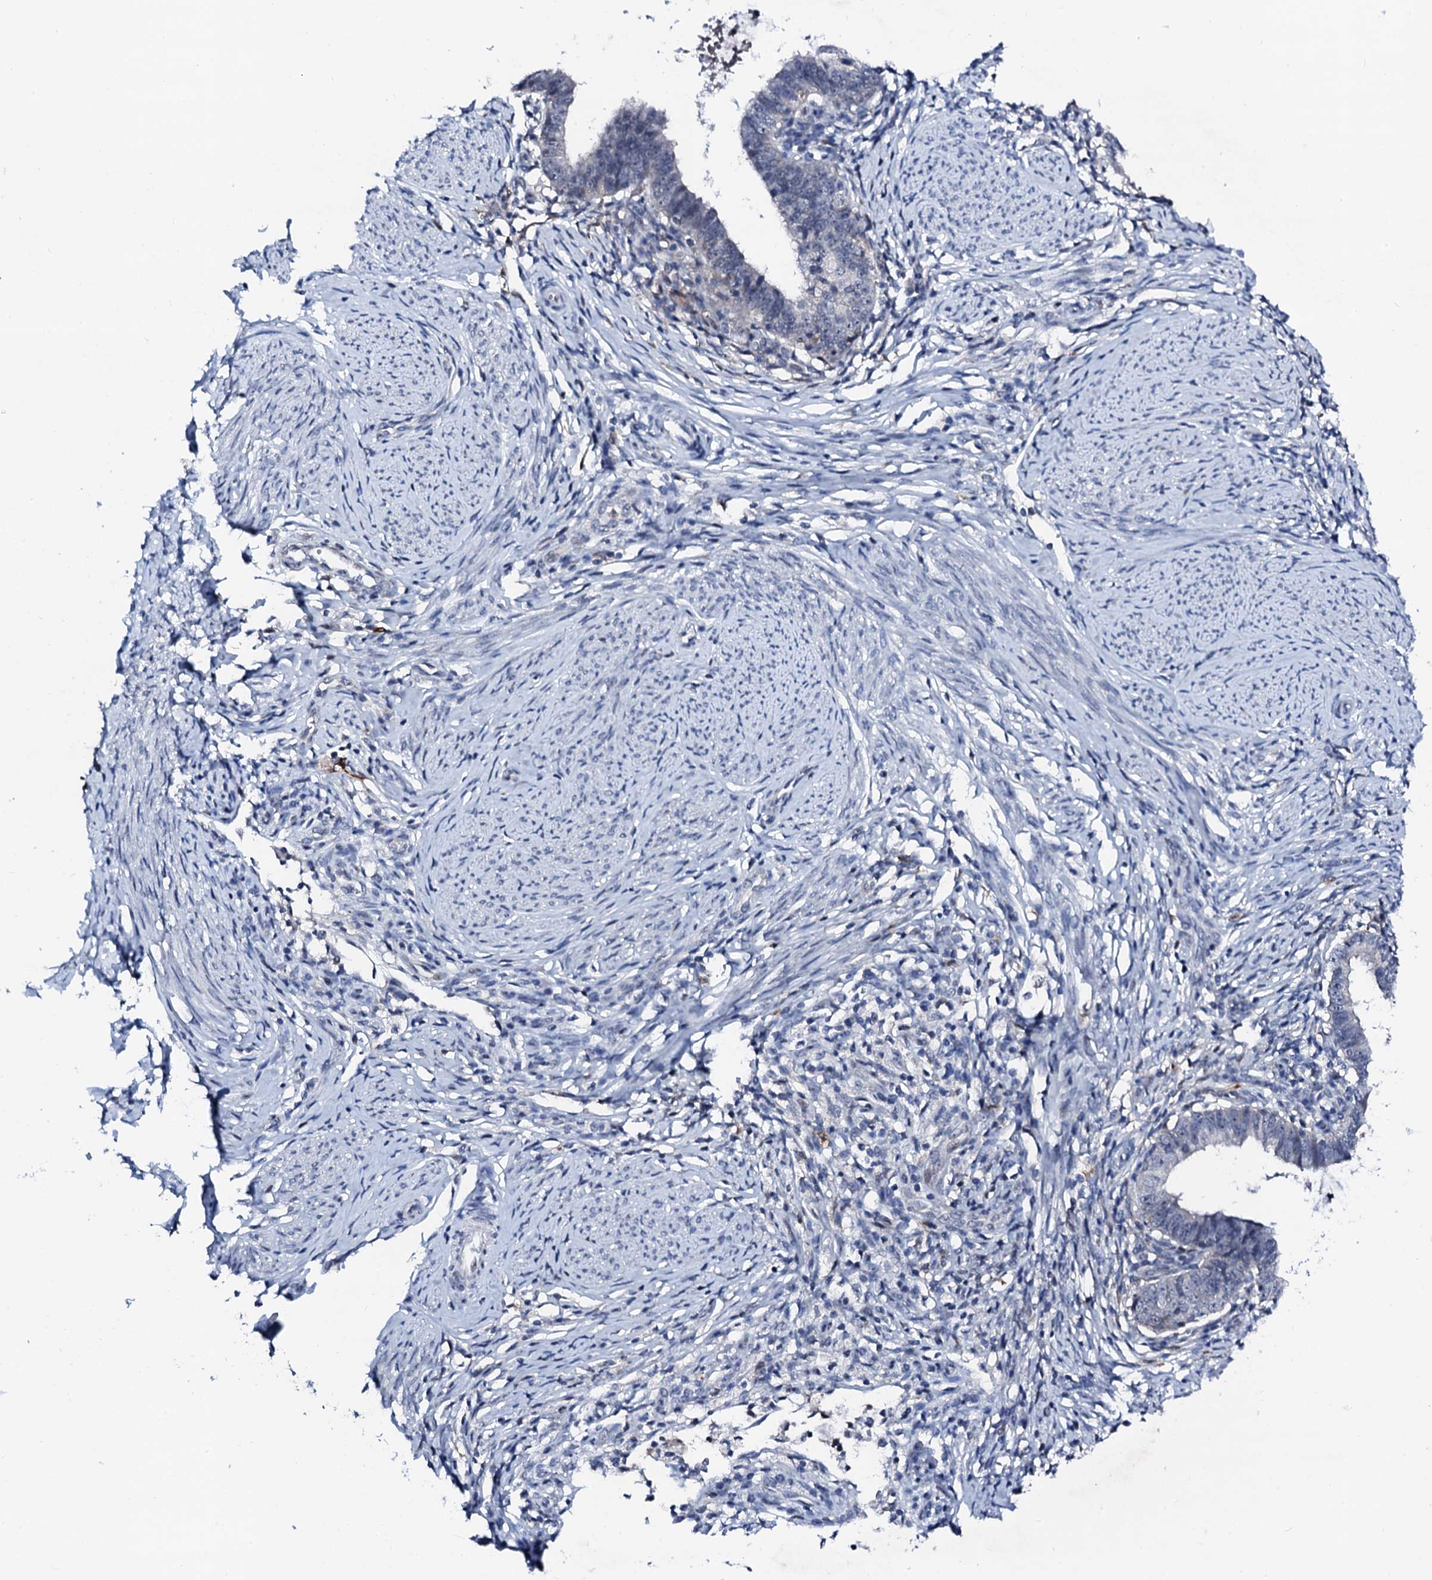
{"staining": {"intensity": "negative", "quantity": "none", "location": "none"}, "tissue": "cervical cancer", "cell_type": "Tumor cells", "image_type": "cancer", "snomed": [{"axis": "morphology", "description": "Adenocarcinoma, NOS"}, {"axis": "topography", "description": "Cervix"}], "caption": "An IHC histopathology image of cervical cancer is shown. There is no staining in tumor cells of cervical cancer. (DAB (3,3'-diaminobenzidine) immunohistochemistry visualized using brightfield microscopy, high magnification).", "gene": "TRAFD1", "patient": {"sex": "female", "age": 36}}